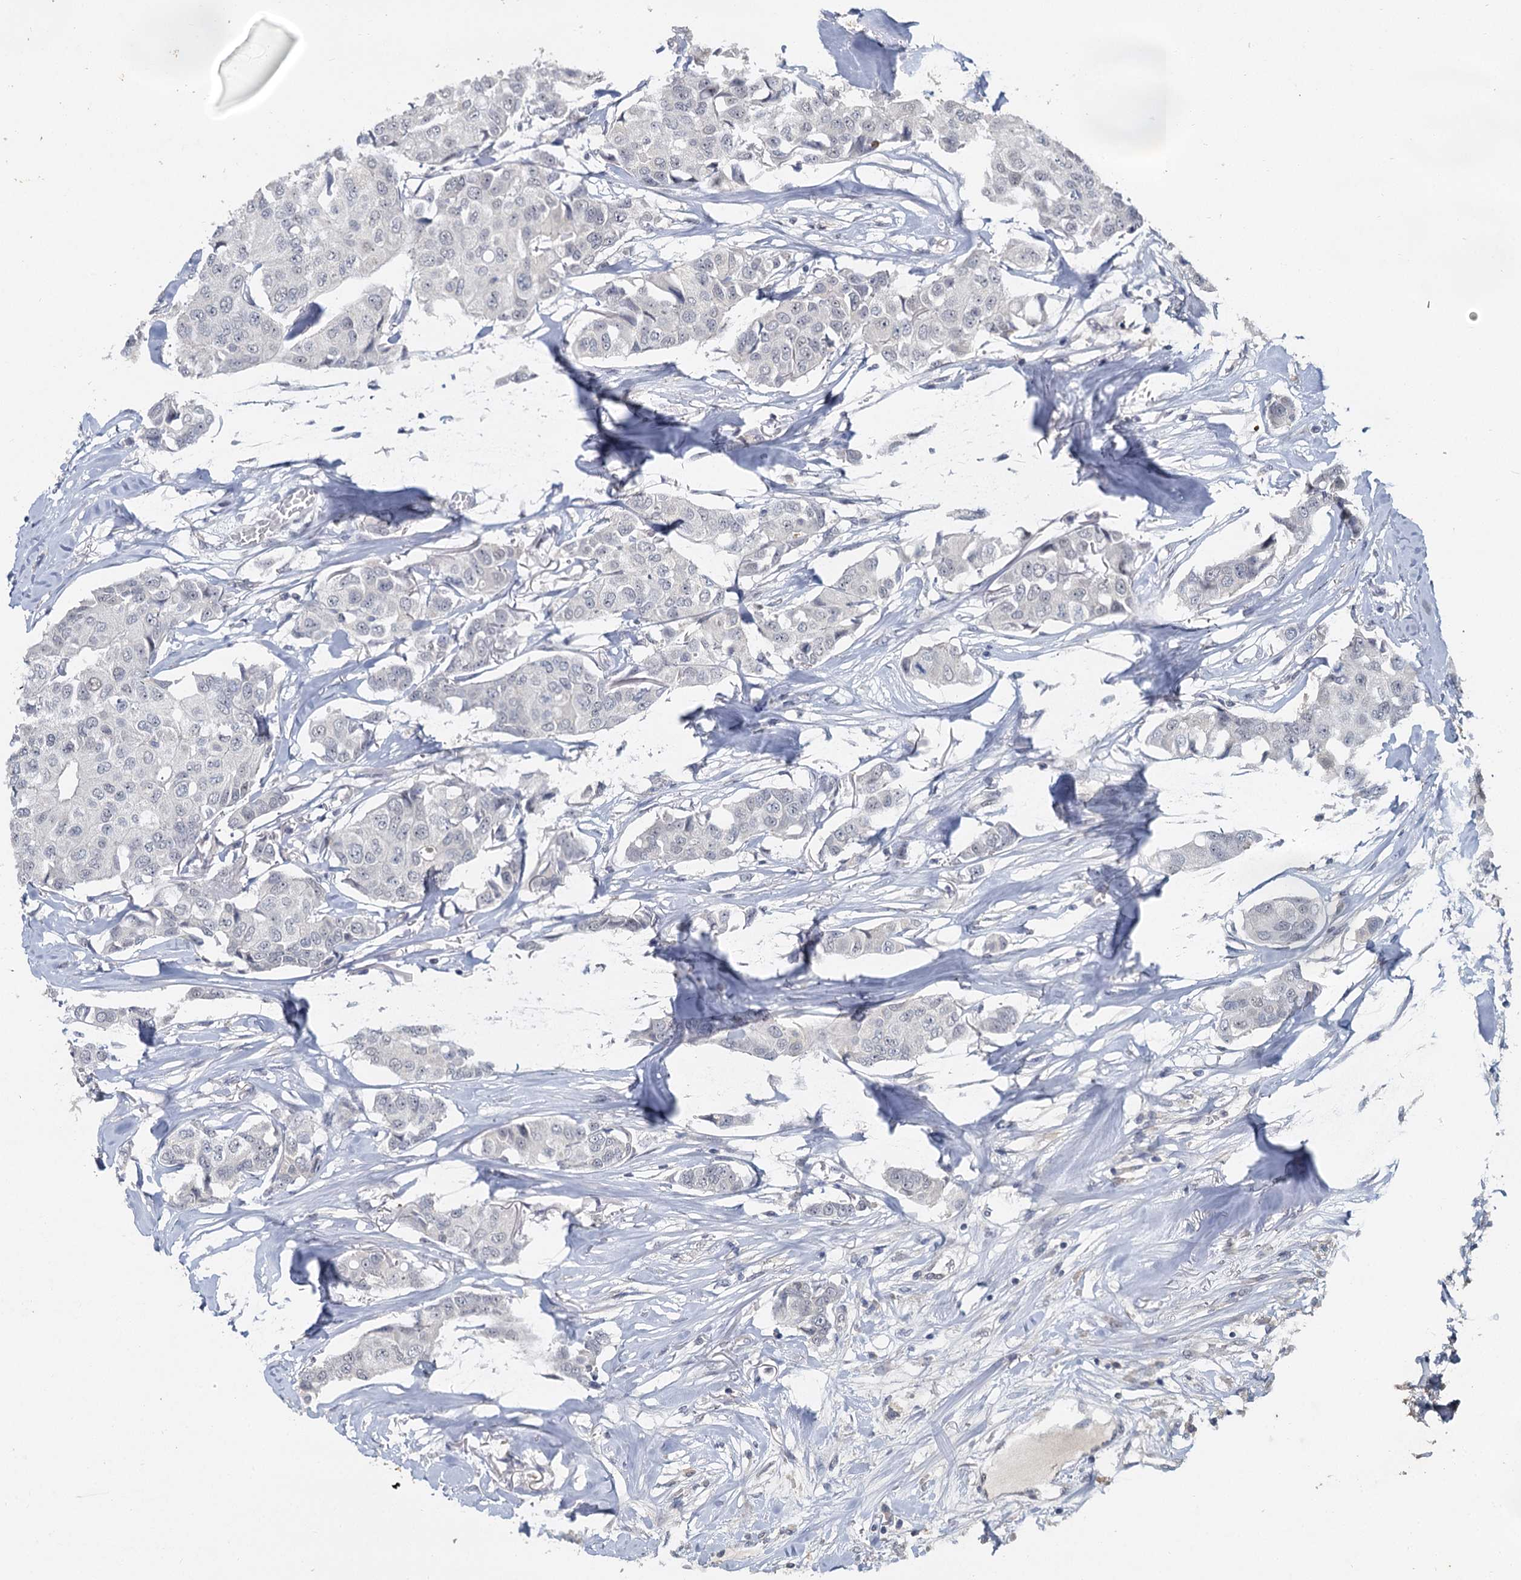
{"staining": {"intensity": "negative", "quantity": "none", "location": "none"}, "tissue": "breast cancer", "cell_type": "Tumor cells", "image_type": "cancer", "snomed": [{"axis": "morphology", "description": "Duct carcinoma"}, {"axis": "topography", "description": "Breast"}], "caption": "This is an IHC image of breast cancer (invasive ductal carcinoma). There is no expression in tumor cells.", "gene": "MUCL1", "patient": {"sex": "female", "age": 80}}